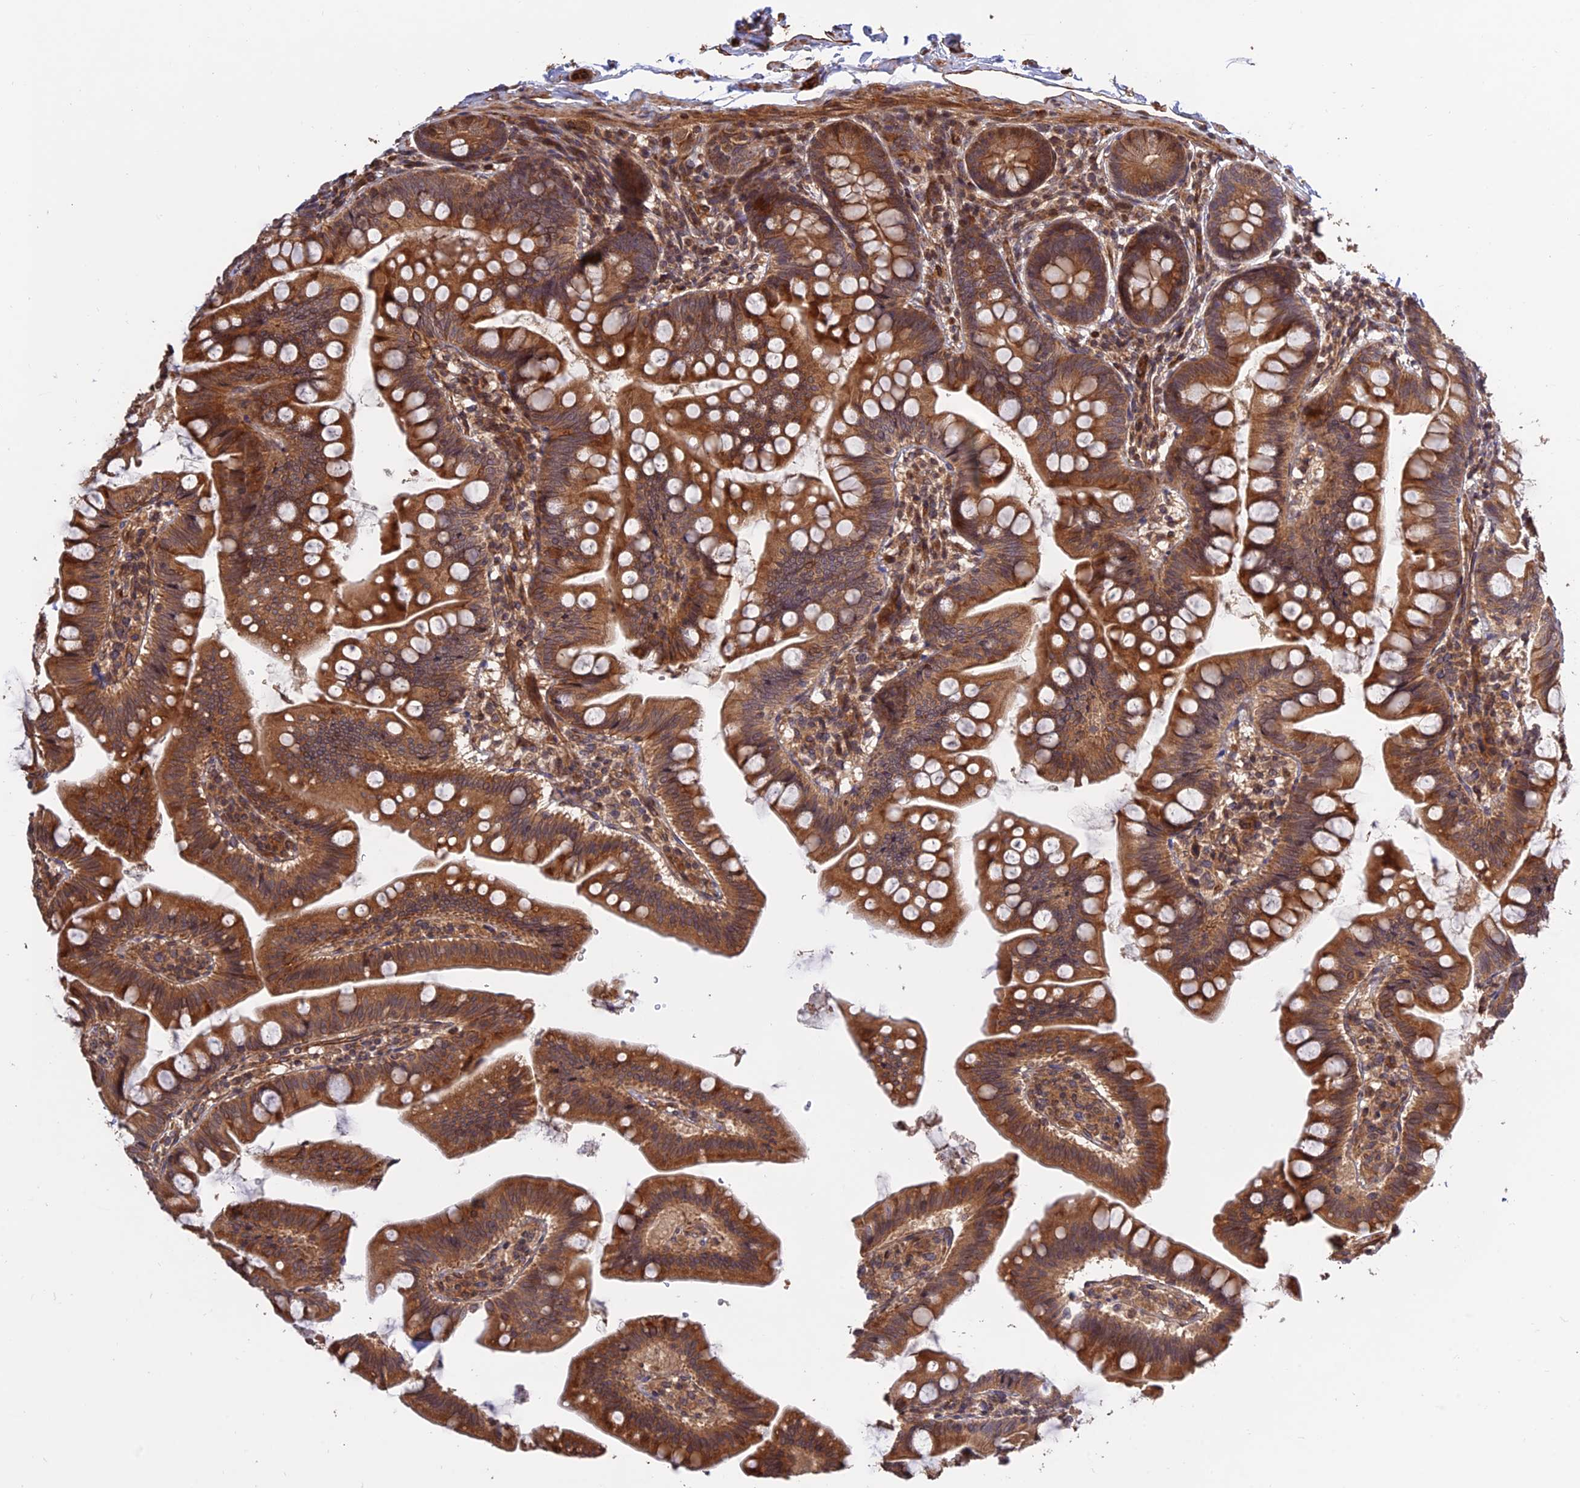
{"staining": {"intensity": "strong", "quantity": ">75%", "location": "cytoplasmic/membranous"}, "tissue": "small intestine", "cell_type": "Glandular cells", "image_type": "normal", "snomed": [{"axis": "morphology", "description": "Normal tissue, NOS"}, {"axis": "topography", "description": "Small intestine"}], "caption": "Immunohistochemistry (IHC) (DAB) staining of unremarkable human small intestine exhibits strong cytoplasmic/membranous protein positivity in approximately >75% of glandular cells. The staining is performed using DAB brown chromogen to label protein expression. The nuclei are counter-stained blue using hematoxylin.", "gene": "CREBL2", "patient": {"sex": "male", "age": 7}}